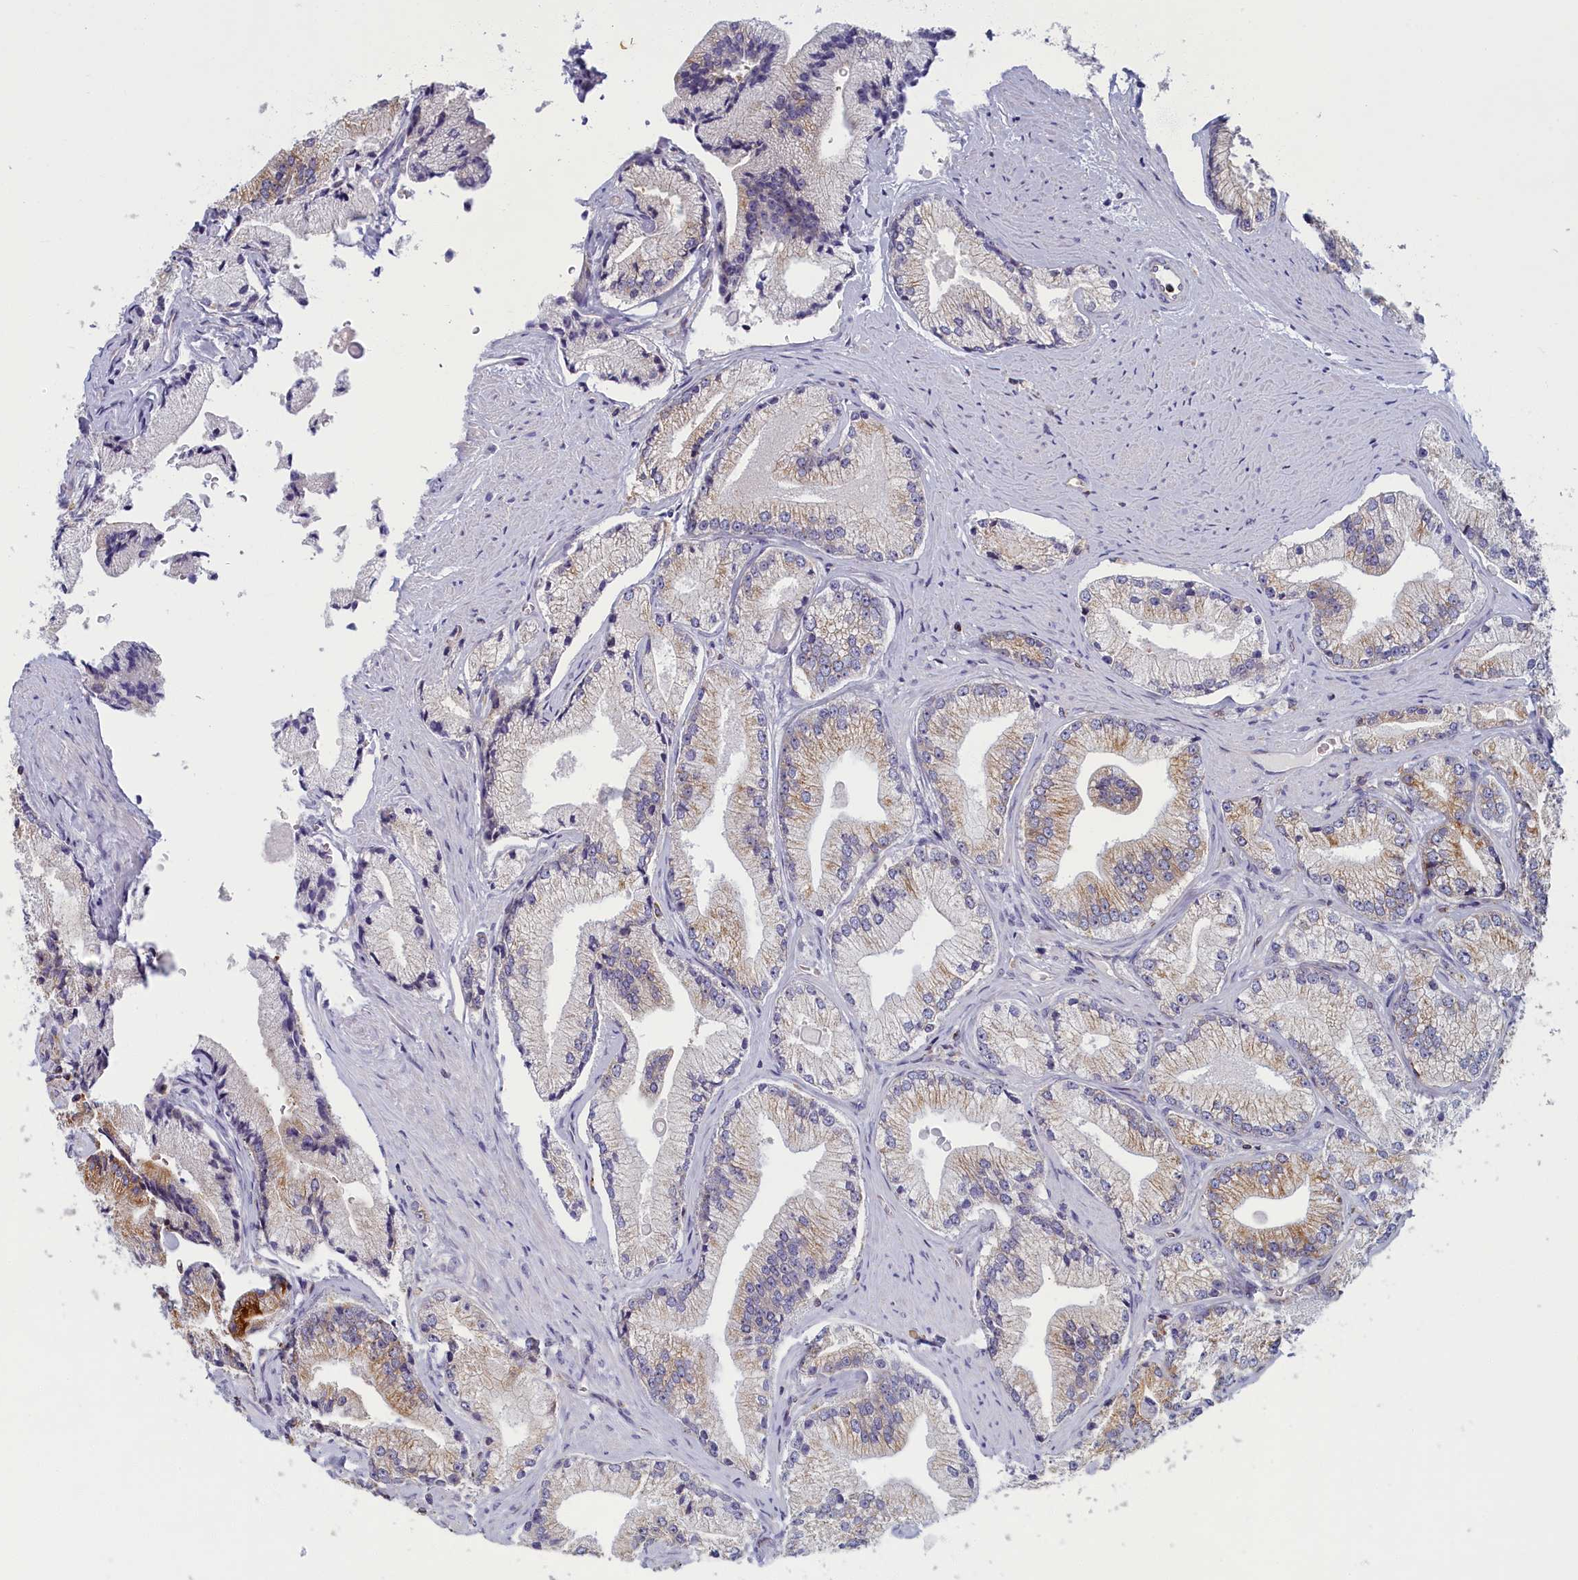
{"staining": {"intensity": "moderate", "quantity": "<25%", "location": "cytoplasmic/membranous"}, "tissue": "prostate cancer", "cell_type": "Tumor cells", "image_type": "cancer", "snomed": [{"axis": "morphology", "description": "Adenocarcinoma, High grade"}, {"axis": "topography", "description": "Prostate"}], "caption": "Moderate cytoplasmic/membranous expression is appreciated in about <25% of tumor cells in high-grade adenocarcinoma (prostate).", "gene": "NOL10", "patient": {"sex": "male", "age": 67}}